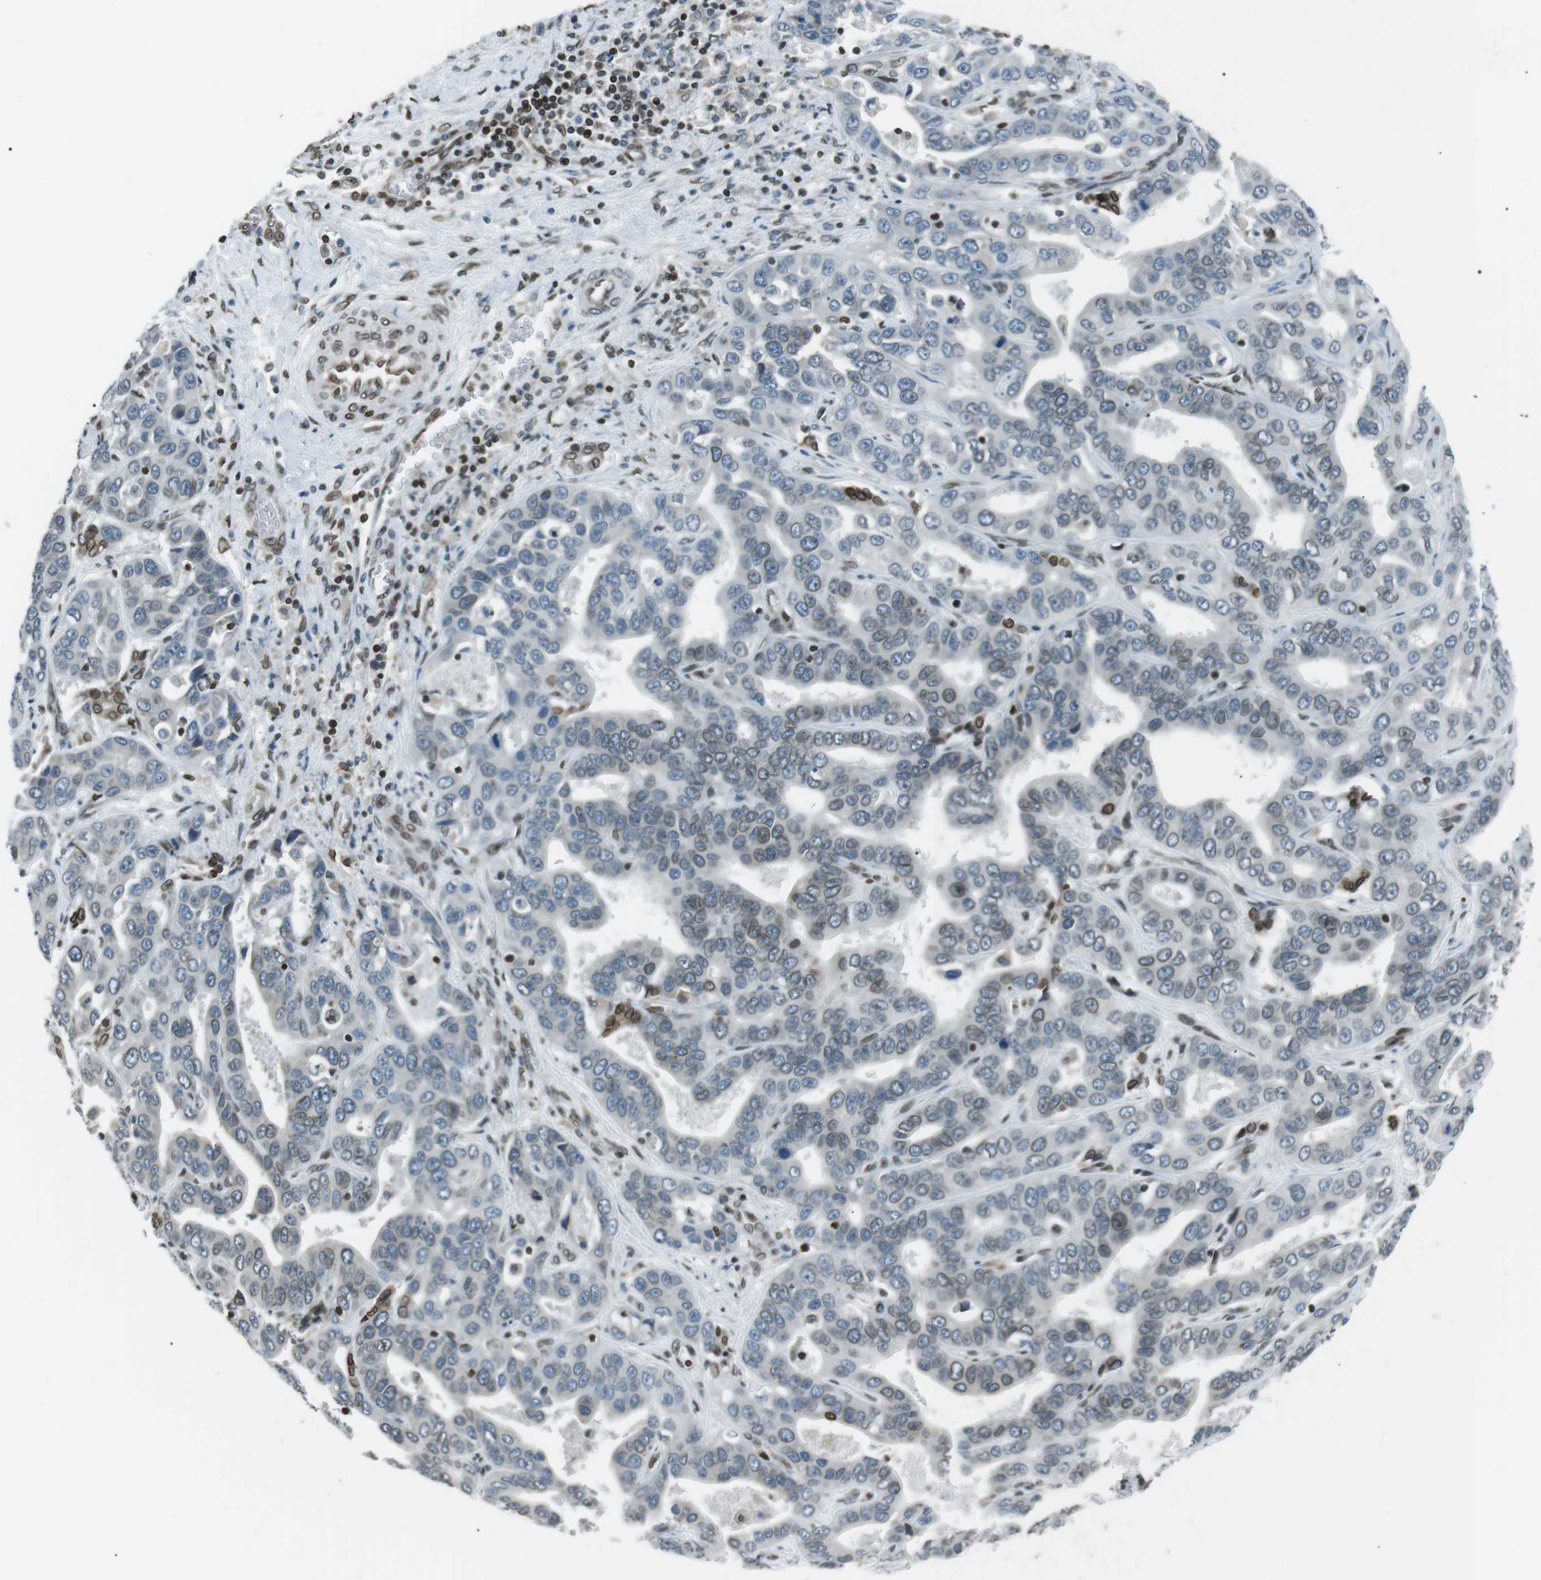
{"staining": {"intensity": "weak", "quantity": "<25%", "location": "cytoplasmic/membranous,nuclear"}, "tissue": "liver cancer", "cell_type": "Tumor cells", "image_type": "cancer", "snomed": [{"axis": "morphology", "description": "Cholangiocarcinoma"}, {"axis": "topography", "description": "Liver"}], "caption": "High power microscopy histopathology image of an IHC photomicrograph of cholangiocarcinoma (liver), revealing no significant positivity in tumor cells.", "gene": "TMX4", "patient": {"sex": "female", "age": 52}}